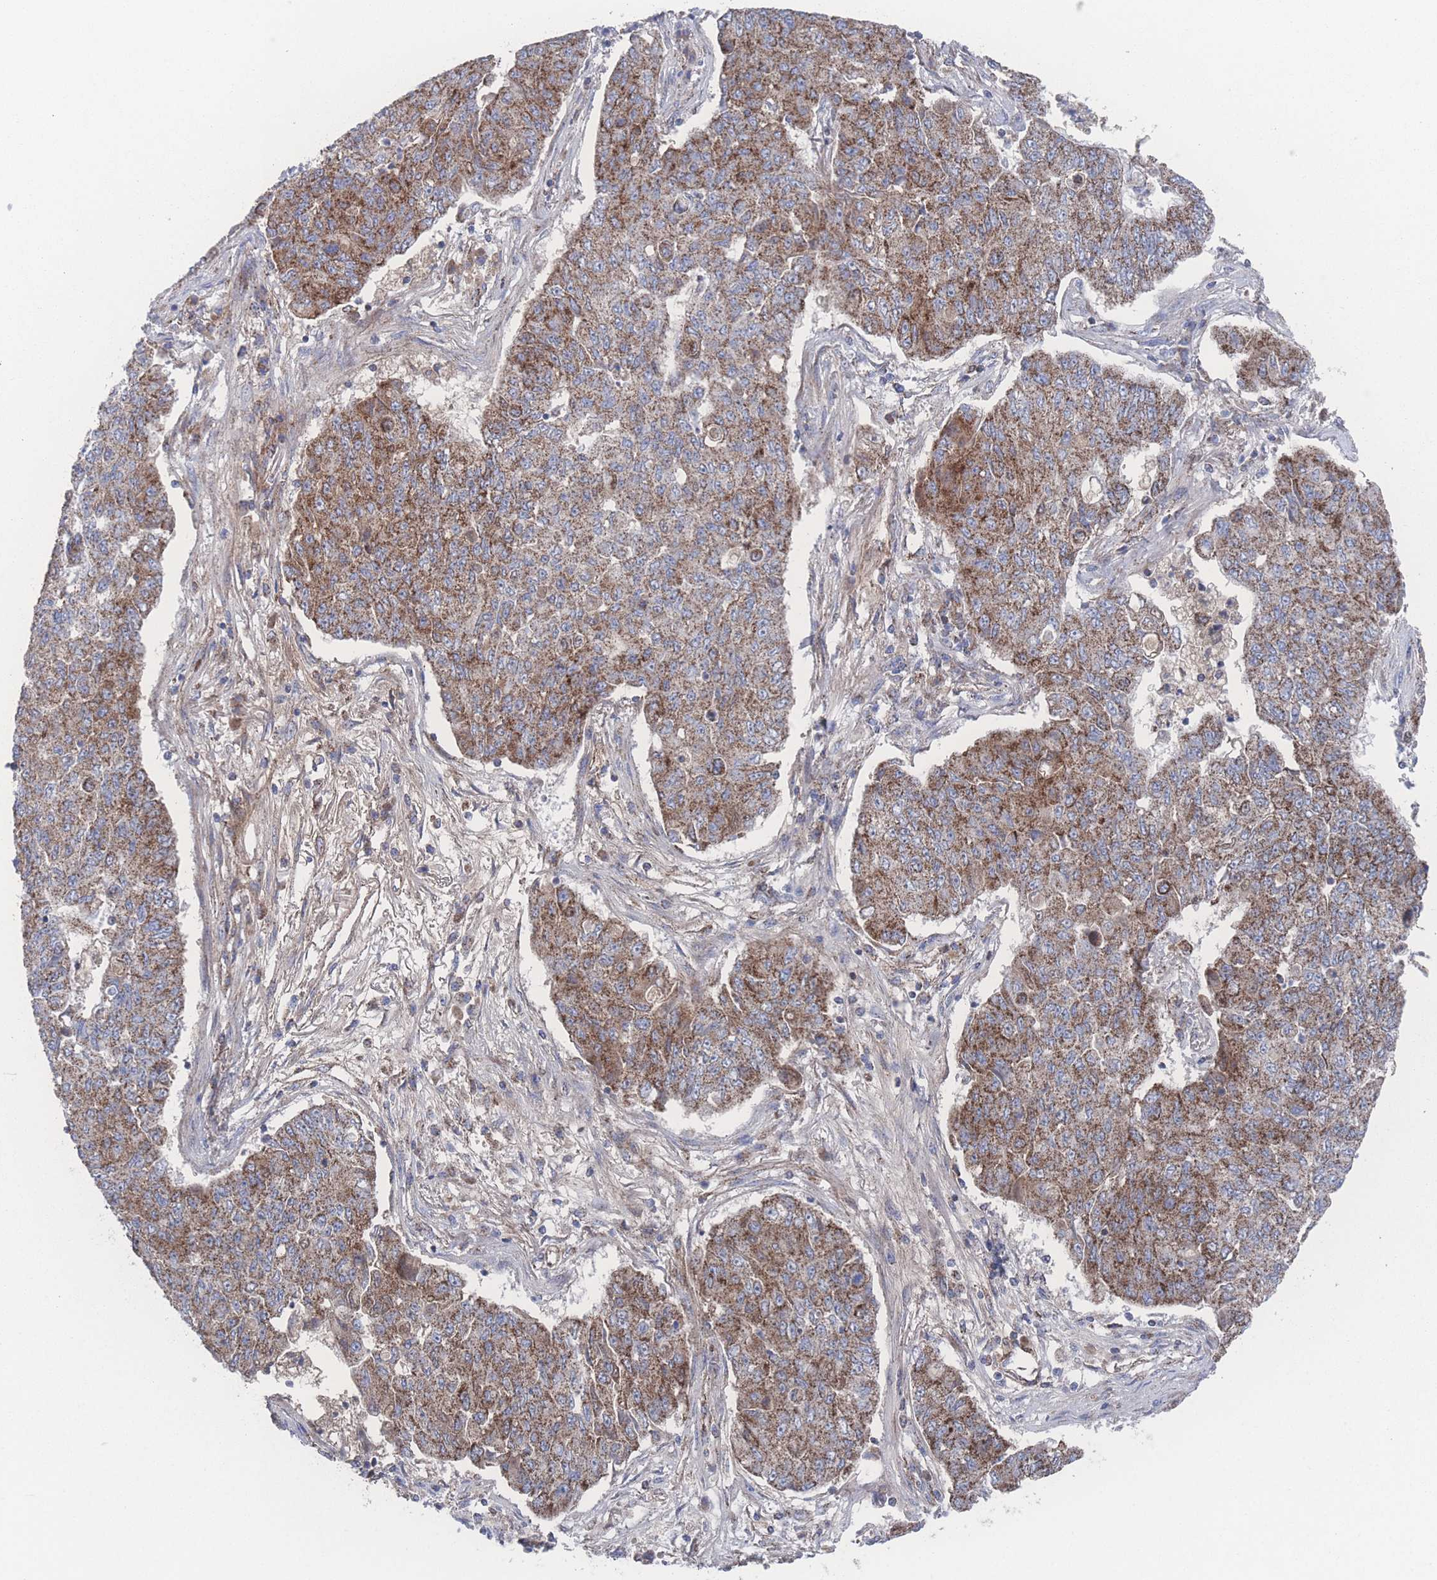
{"staining": {"intensity": "moderate", "quantity": ">75%", "location": "cytoplasmic/membranous"}, "tissue": "lung cancer", "cell_type": "Tumor cells", "image_type": "cancer", "snomed": [{"axis": "morphology", "description": "Squamous cell carcinoma, NOS"}, {"axis": "topography", "description": "Lung"}], "caption": "This is an image of IHC staining of lung cancer (squamous cell carcinoma), which shows moderate positivity in the cytoplasmic/membranous of tumor cells.", "gene": "PEX14", "patient": {"sex": "male", "age": 74}}